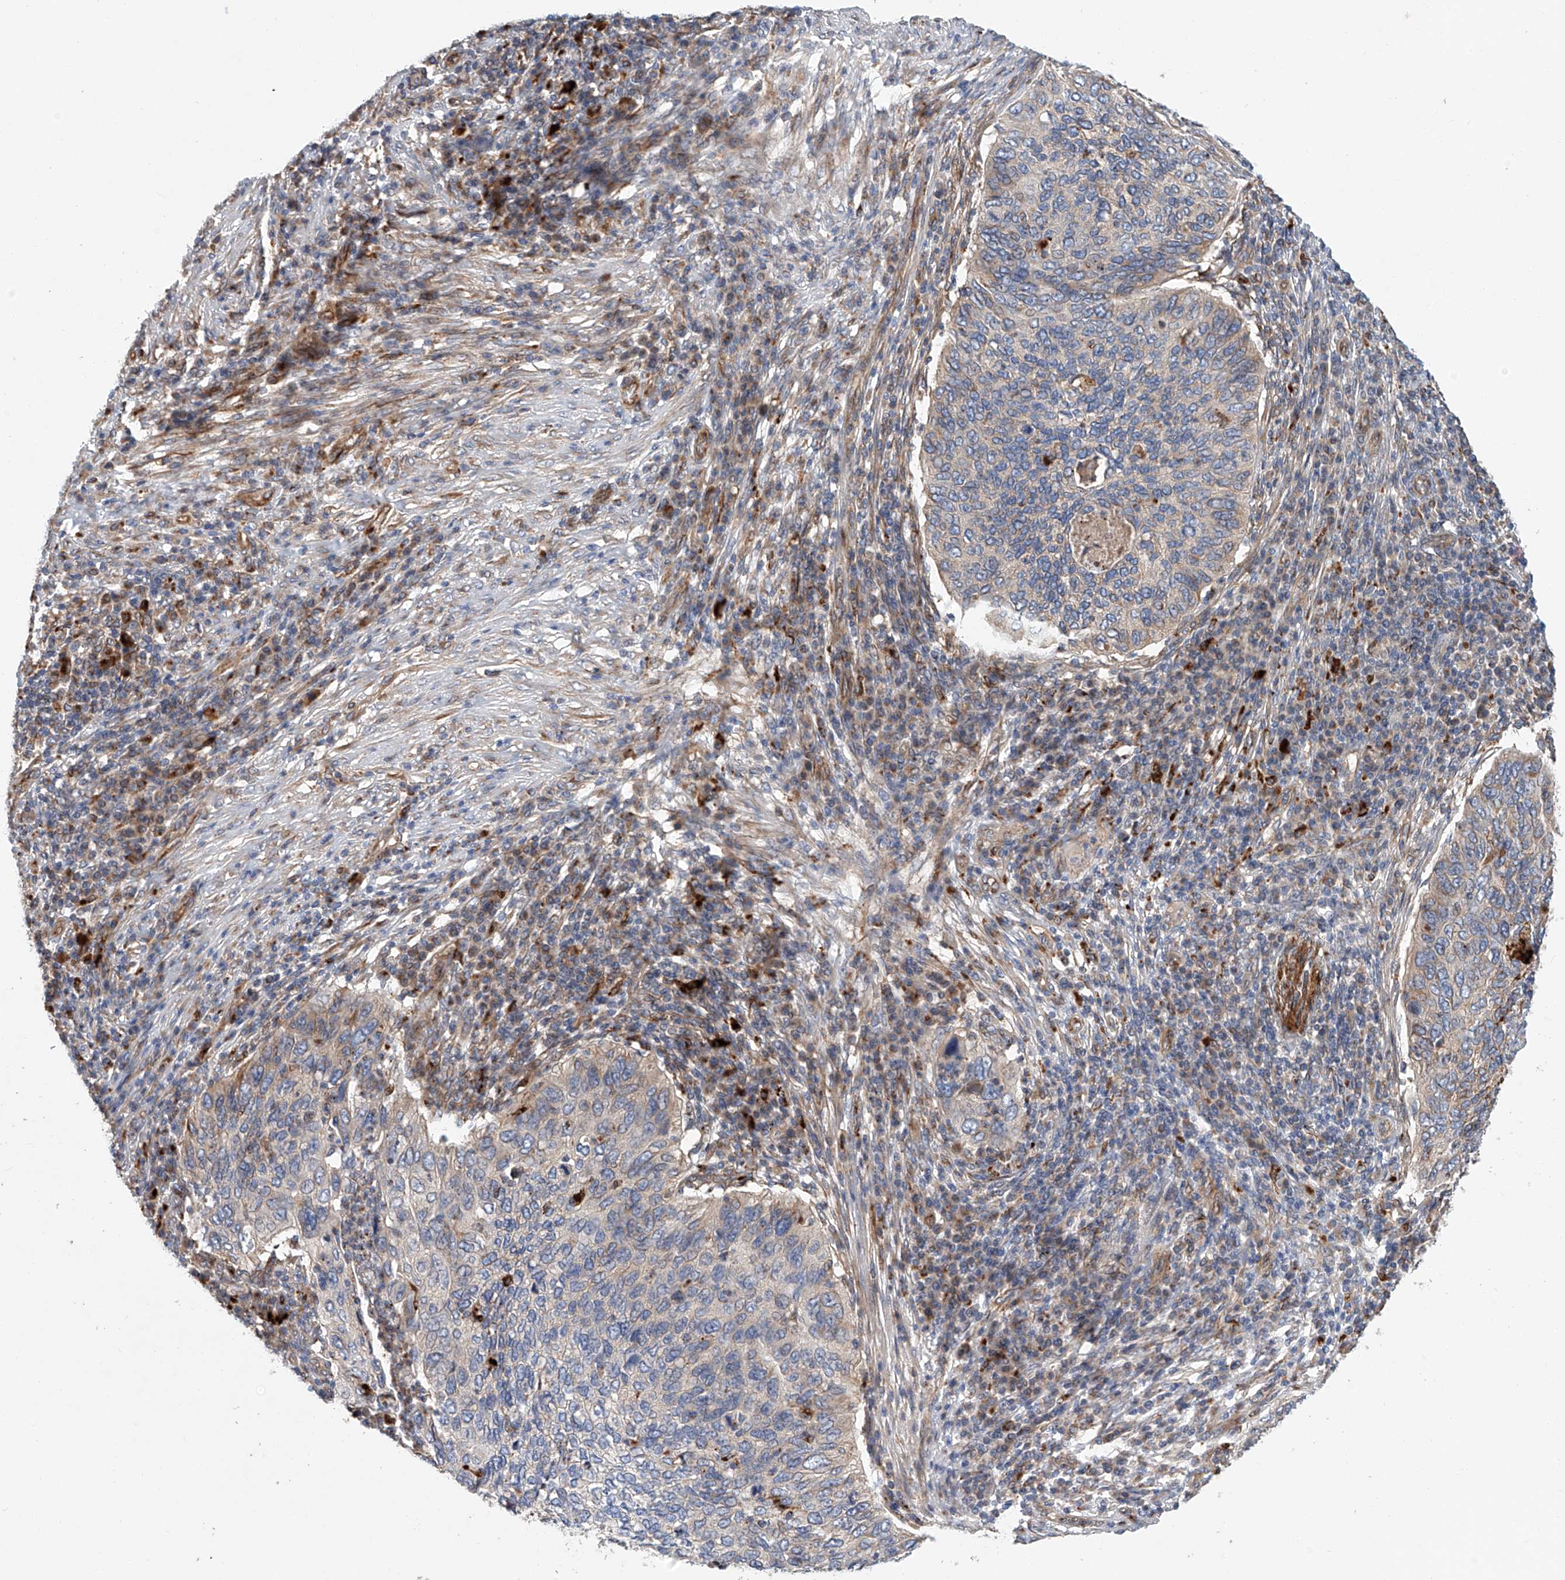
{"staining": {"intensity": "negative", "quantity": "none", "location": "none"}, "tissue": "cervical cancer", "cell_type": "Tumor cells", "image_type": "cancer", "snomed": [{"axis": "morphology", "description": "Squamous cell carcinoma, NOS"}, {"axis": "topography", "description": "Cervix"}], "caption": "This is an immunohistochemistry micrograph of cervical cancer (squamous cell carcinoma). There is no expression in tumor cells.", "gene": "HGSNAT", "patient": {"sex": "female", "age": 38}}